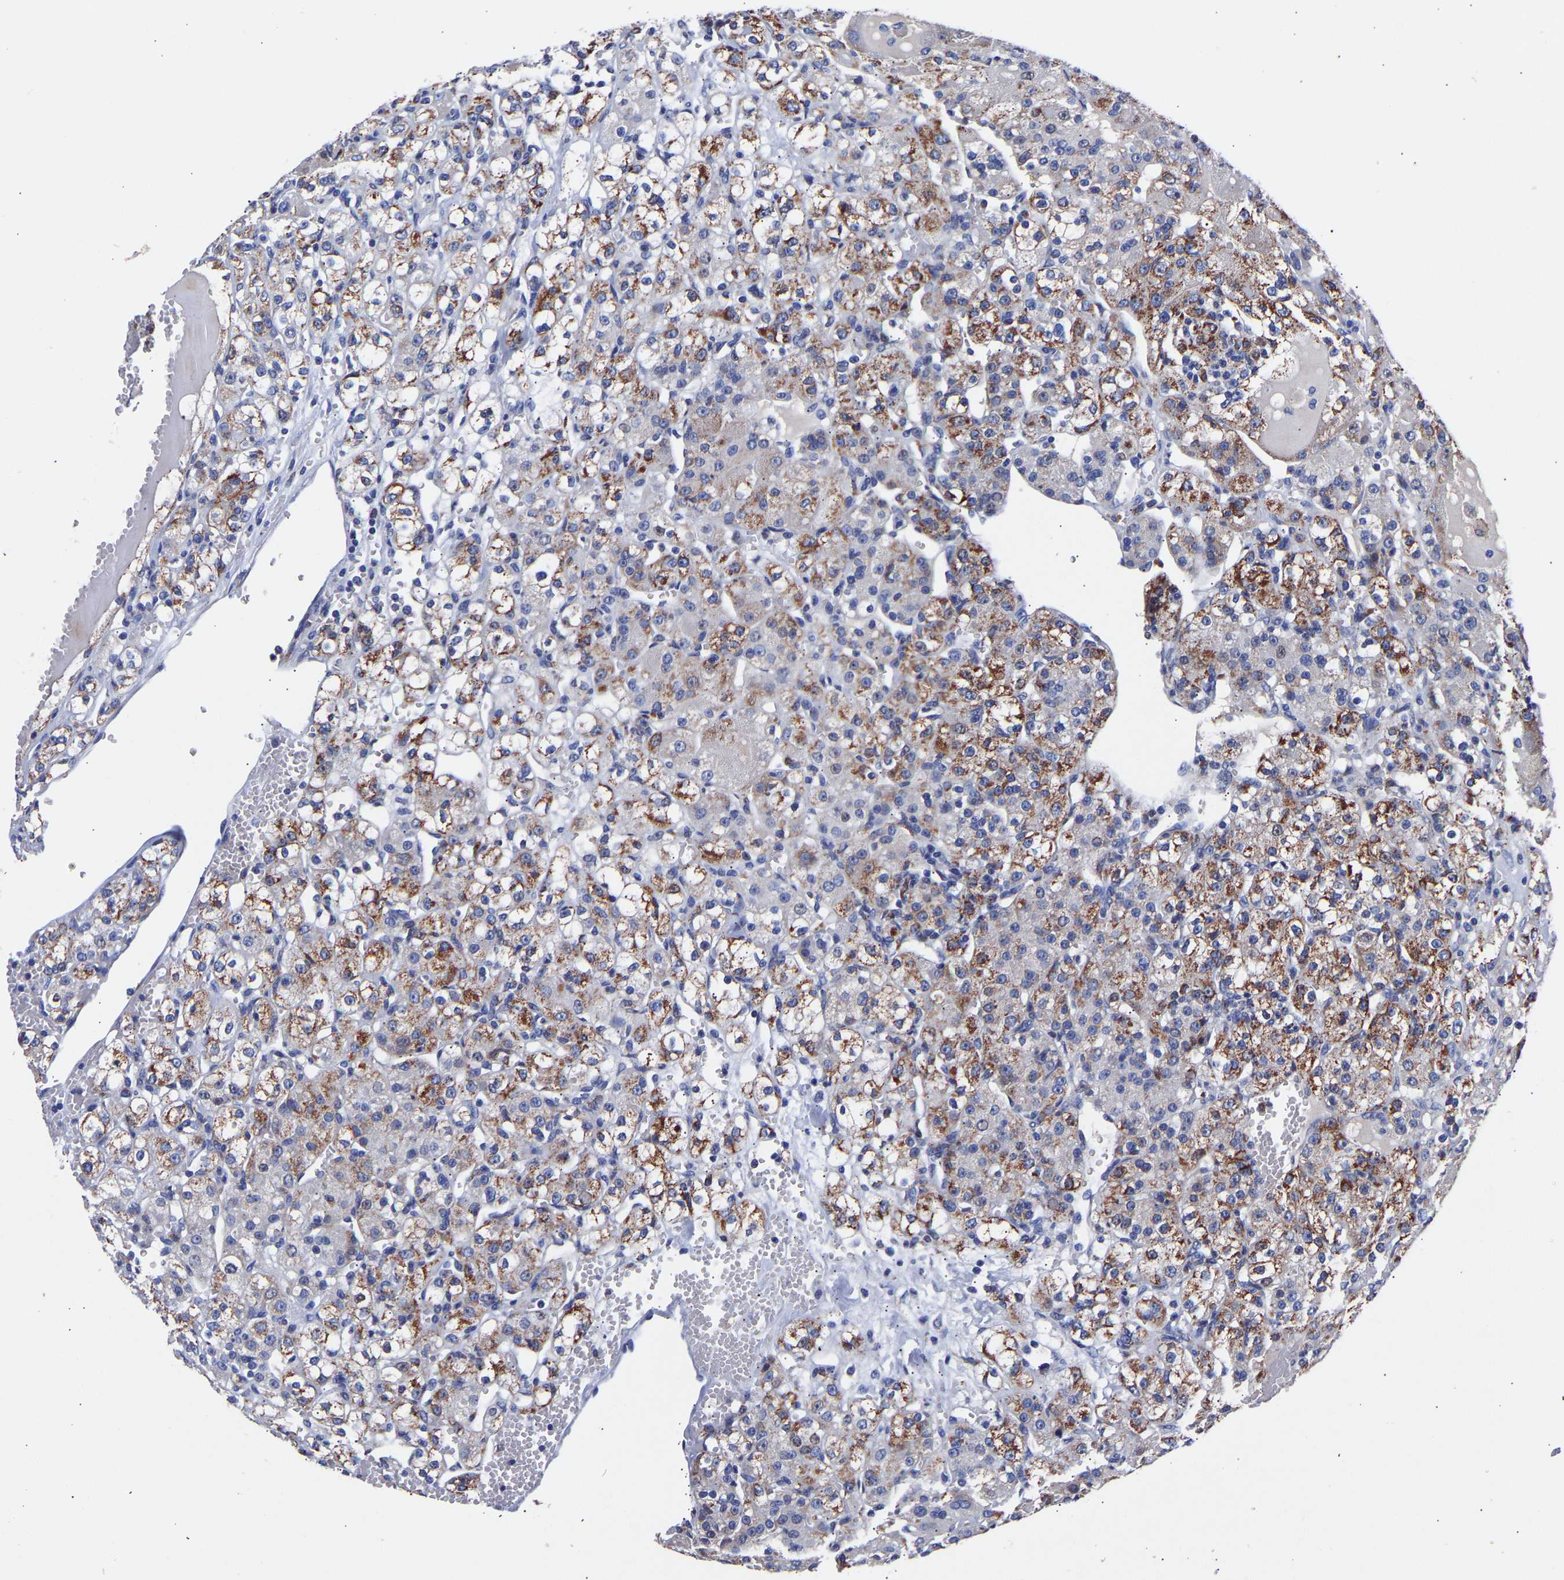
{"staining": {"intensity": "moderate", "quantity": ">75%", "location": "cytoplasmic/membranous"}, "tissue": "renal cancer", "cell_type": "Tumor cells", "image_type": "cancer", "snomed": [{"axis": "morphology", "description": "Normal tissue, NOS"}, {"axis": "morphology", "description": "Adenocarcinoma, NOS"}, {"axis": "topography", "description": "Kidney"}], "caption": "The micrograph shows staining of renal cancer (adenocarcinoma), revealing moderate cytoplasmic/membranous protein expression (brown color) within tumor cells.", "gene": "SEM1", "patient": {"sex": "male", "age": 61}}